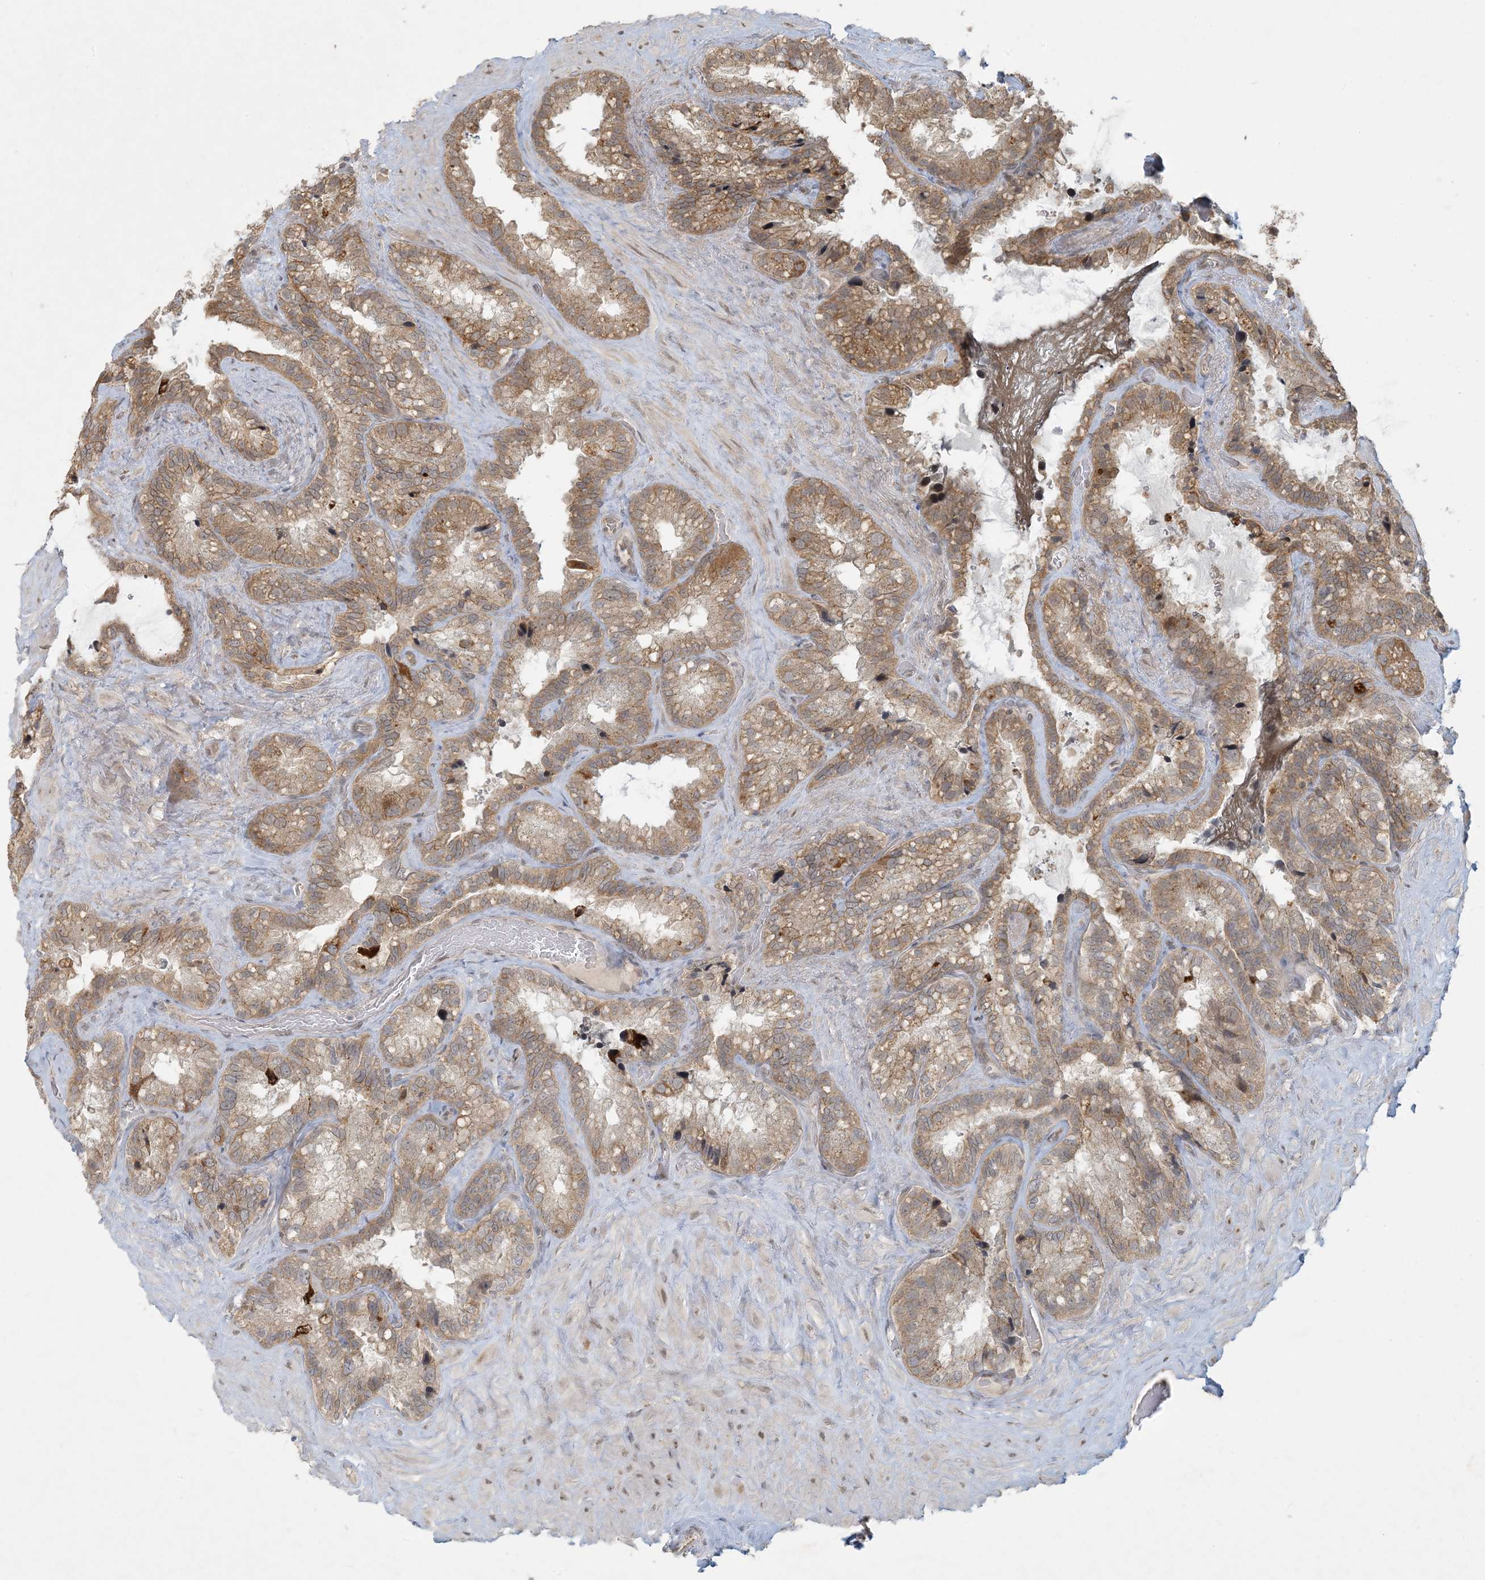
{"staining": {"intensity": "moderate", "quantity": "25%-75%", "location": "cytoplasmic/membranous"}, "tissue": "seminal vesicle", "cell_type": "Glandular cells", "image_type": "normal", "snomed": [{"axis": "morphology", "description": "Normal tissue, NOS"}, {"axis": "topography", "description": "Prostate"}, {"axis": "topography", "description": "Seminal veicle"}], "caption": "This micrograph demonstrates IHC staining of normal human seminal vesicle, with medium moderate cytoplasmic/membranous positivity in about 25%-75% of glandular cells.", "gene": "BCORL1", "patient": {"sex": "male", "age": 68}}